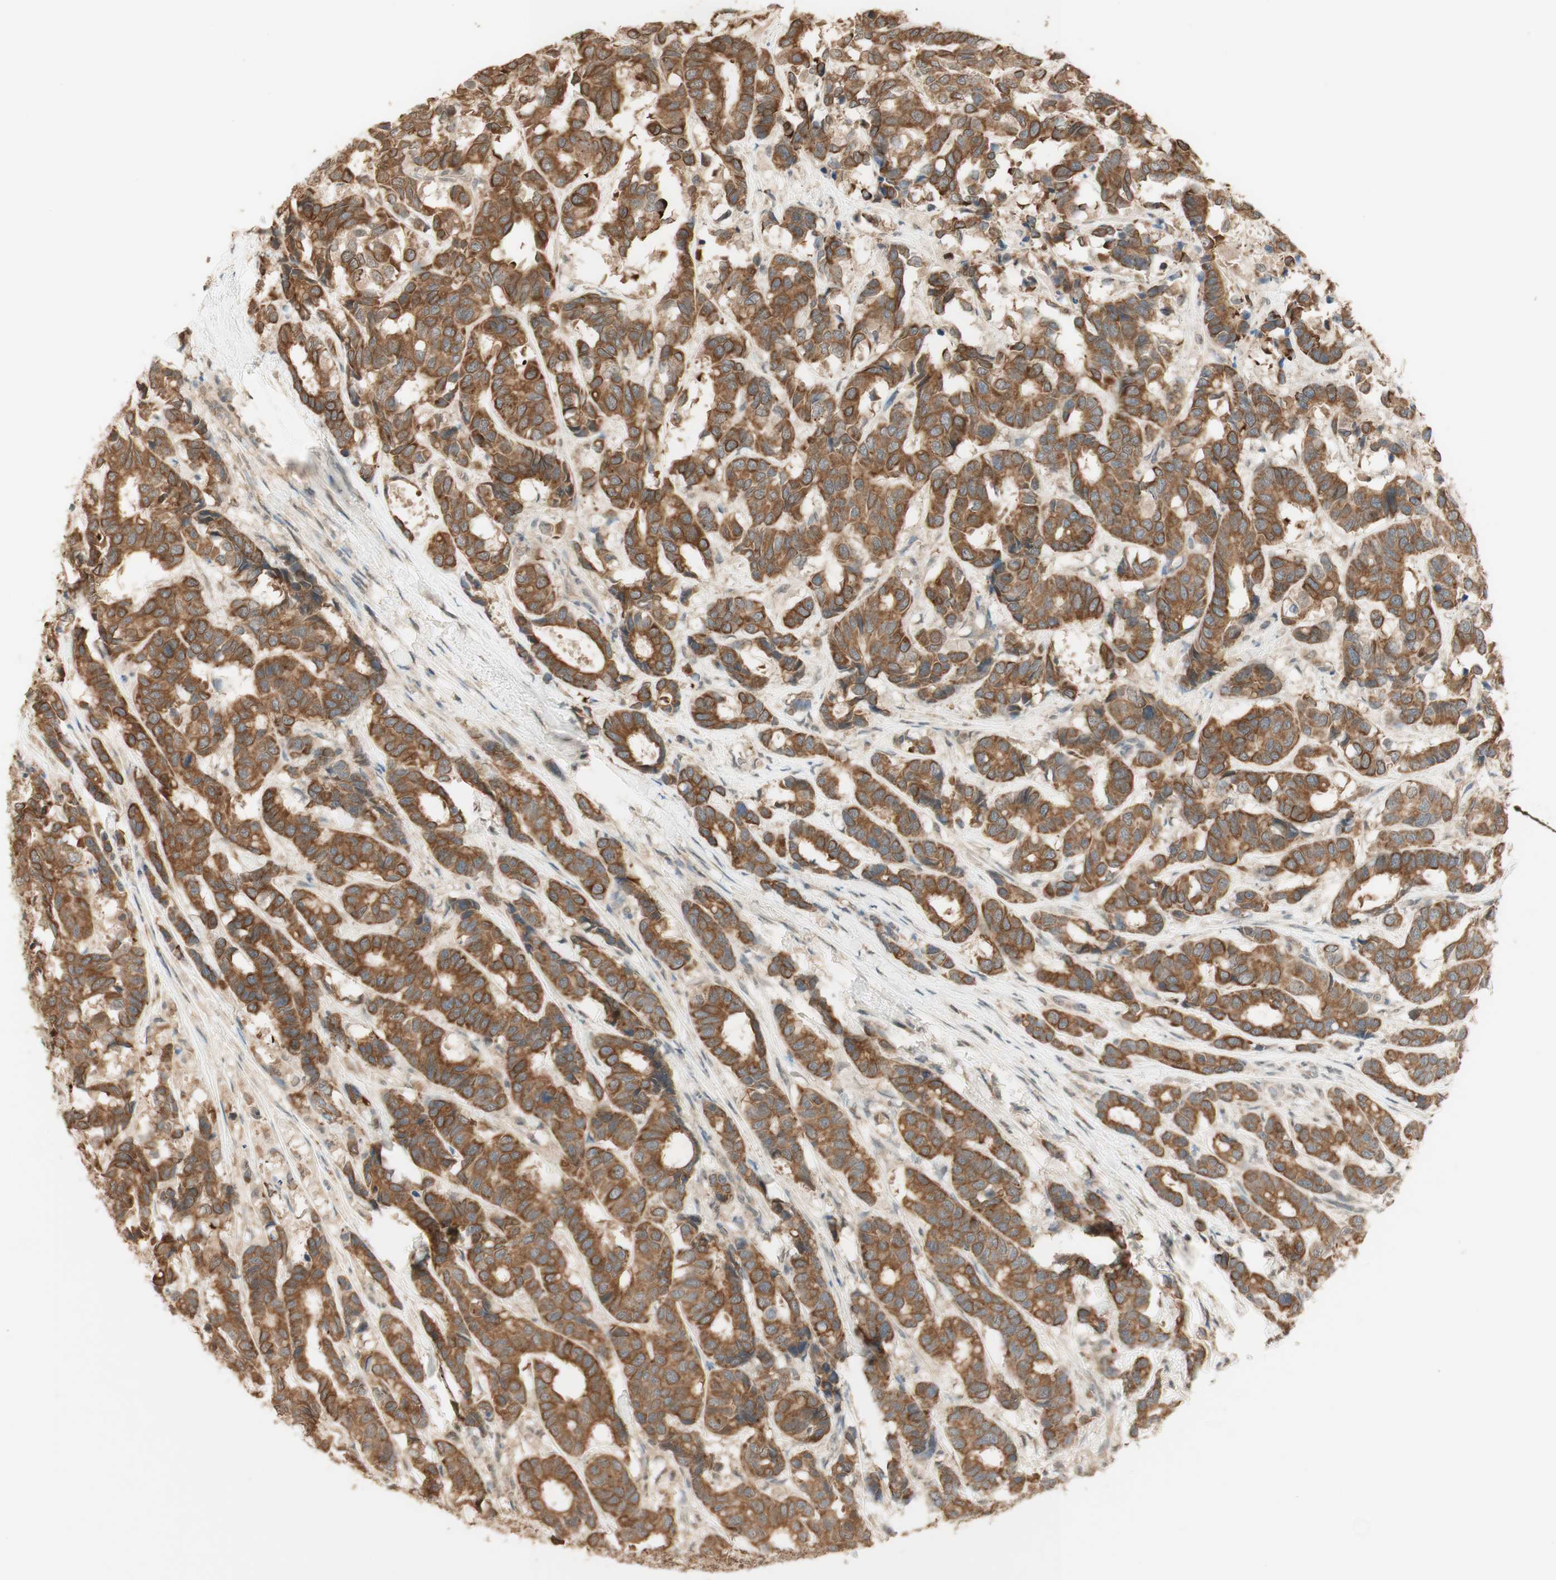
{"staining": {"intensity": "moderate", "quantity": ">75%", "location": "cytoplasmic/membranous"}, "tissue": "breast cancer", "cell_type": "Tumor cells", "image_type": "cancer", "snomed": [{"axis": "morphology", "description": "Duct carcinoma"}, {"axis": "topography", "description": "Breast"}], "caption": "The image displays a brown stain indicating the presence of a protein in the cytoplasmic/membranous of tumor cells in breast cancer. The staining was performed using DAB (3,3'-diaminobenzidine) to visualize the protein expression in brown, while the nuclei were stained in blue with hematoxylin (Magnification: 20x).", "gene": "SPINT2", "patient": {"sex": "female", "age": 87}}